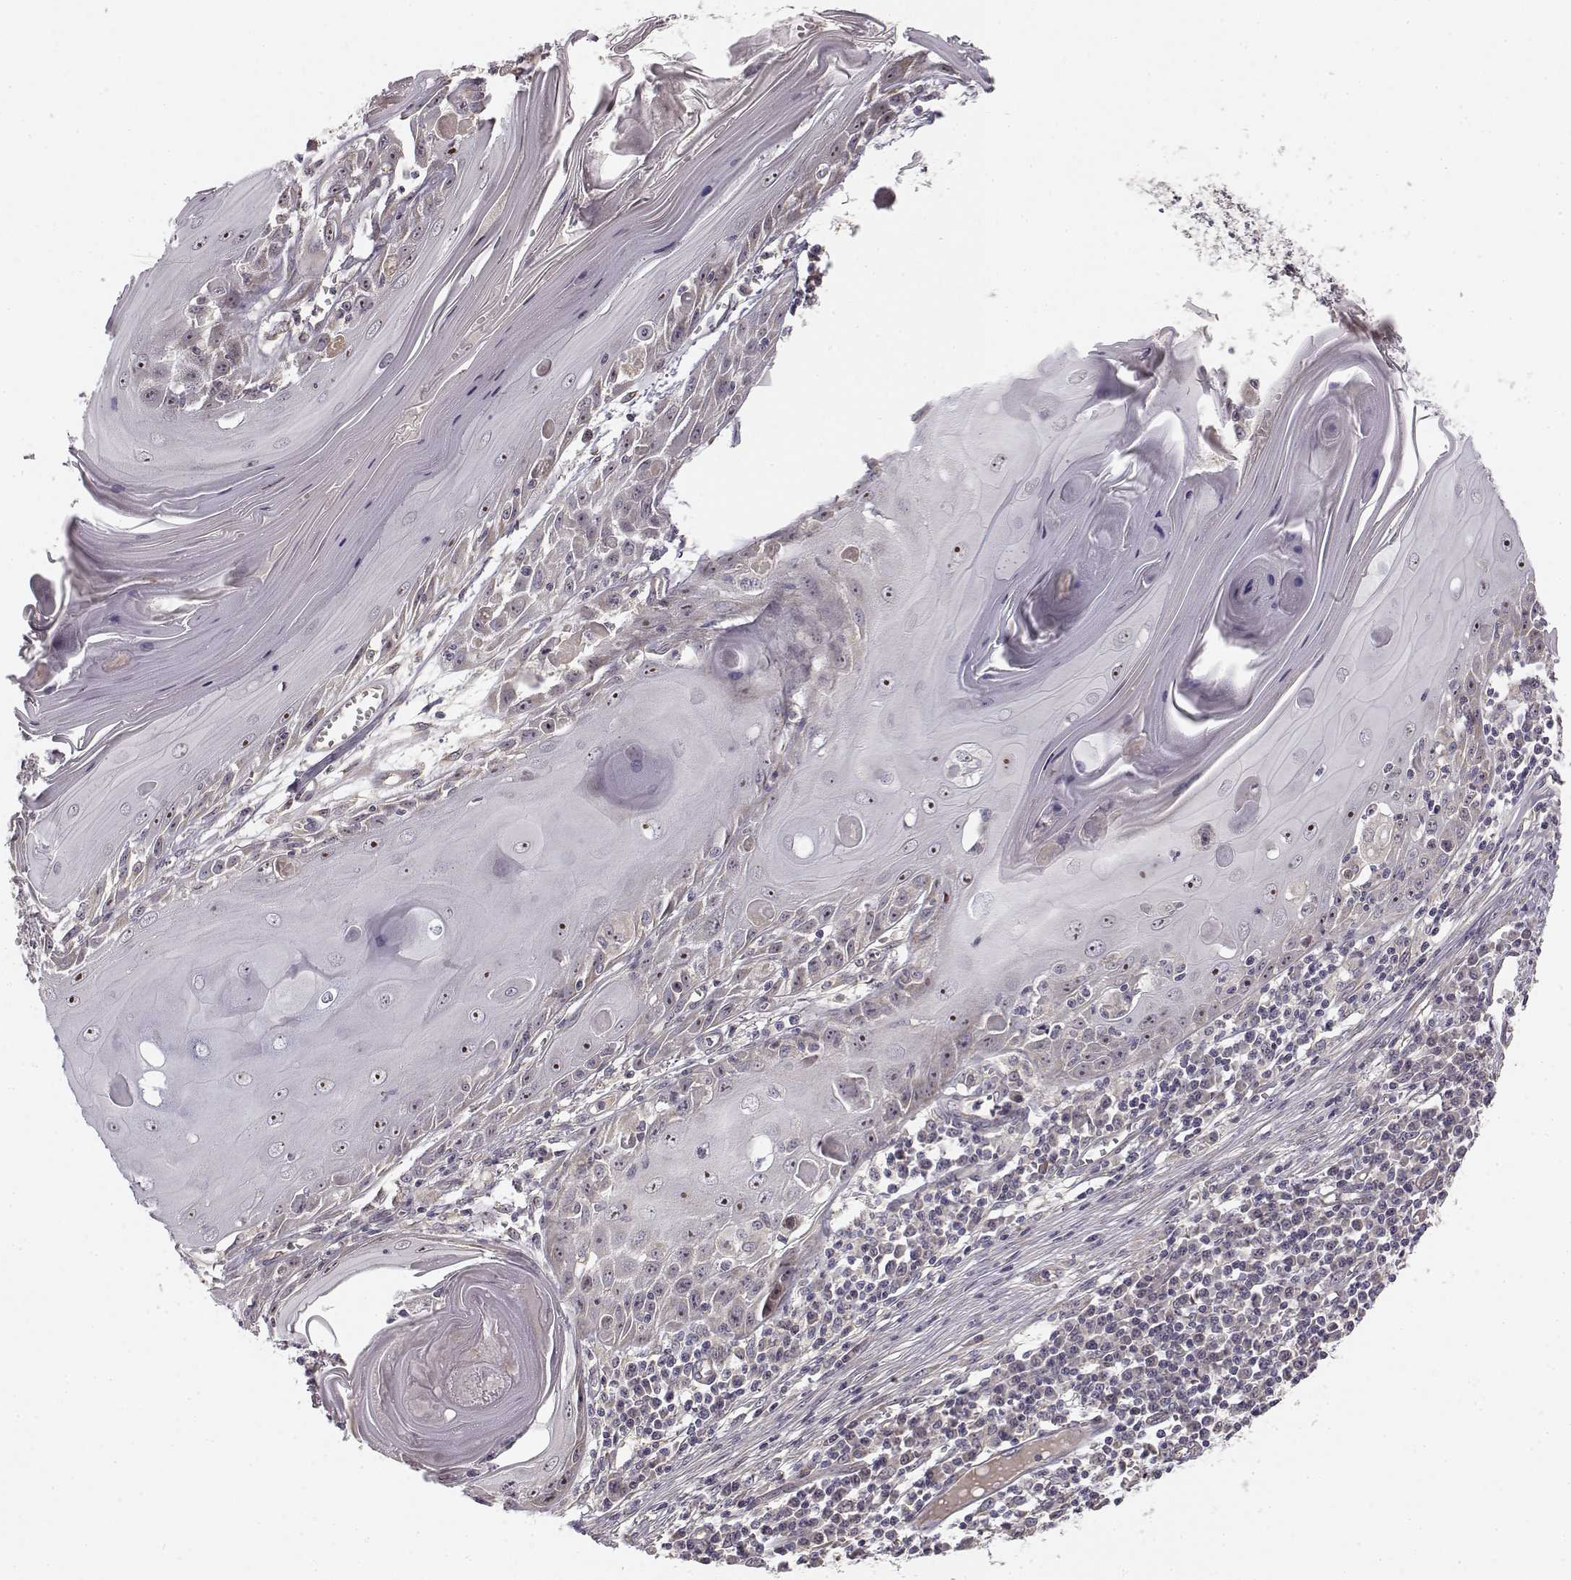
{"staining": {"intensity": "weak", "quantity": ">75%", "location": "nuclear"}, "tissue": "skin cancer", "cell_type": "Tumor cells", "image_type": "cancer", "snomed": [{"axis": "morphology", "description": "Squamous cell carcinoma, NOS"}, {"axis": "topography", "description": "Skin"}, {"axis": "topography", "description": "Vulva"}], "caption": "Tumor cells exhibit weak nuclear positivity in about >75% of cells in skin cancer (squamous cell carcinoma). (Stains: DAB (3,3'-diaminobenzidine) in brown, nuclei in blue, Microscopy: brightfield microscopy at high magnification).", "gene": "MED12L", "patient": {"sex": "female", "age": 85}}